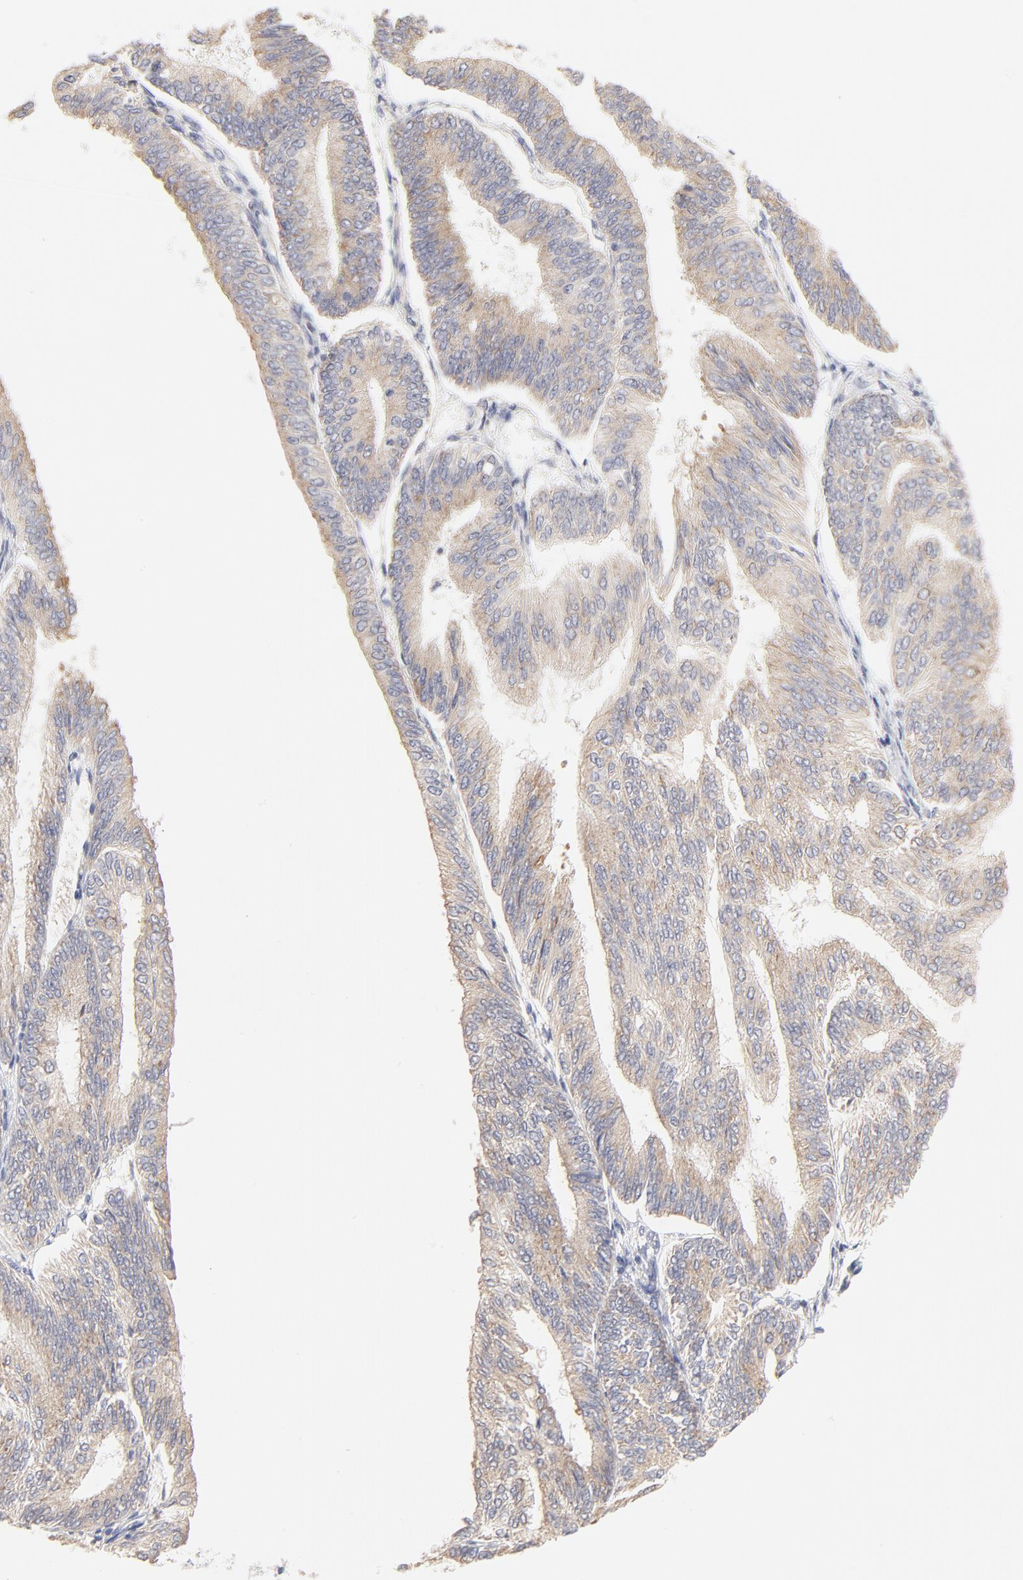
{"staining": {"intensity": "weak", "quantity": ">75%", "location": "cytoplasmic/membranous"}, "tissue": "endometrial cancer", "cell_type": "Tumor cells", "image_type": "cancer", "snomed": [{"axis": "morphology", "description": "Adenocarcinoma, NOS"}, {"axis": "topography", "description": "Endometrium"}], "caption": "Human endometrial cancer stained with a brown dye reveals weak cytoplasmic/membranous positive expression in approximately >75% of tumor cells.", "gene": "MTERF2", "patient": {"sex": "female", "age": 55}}